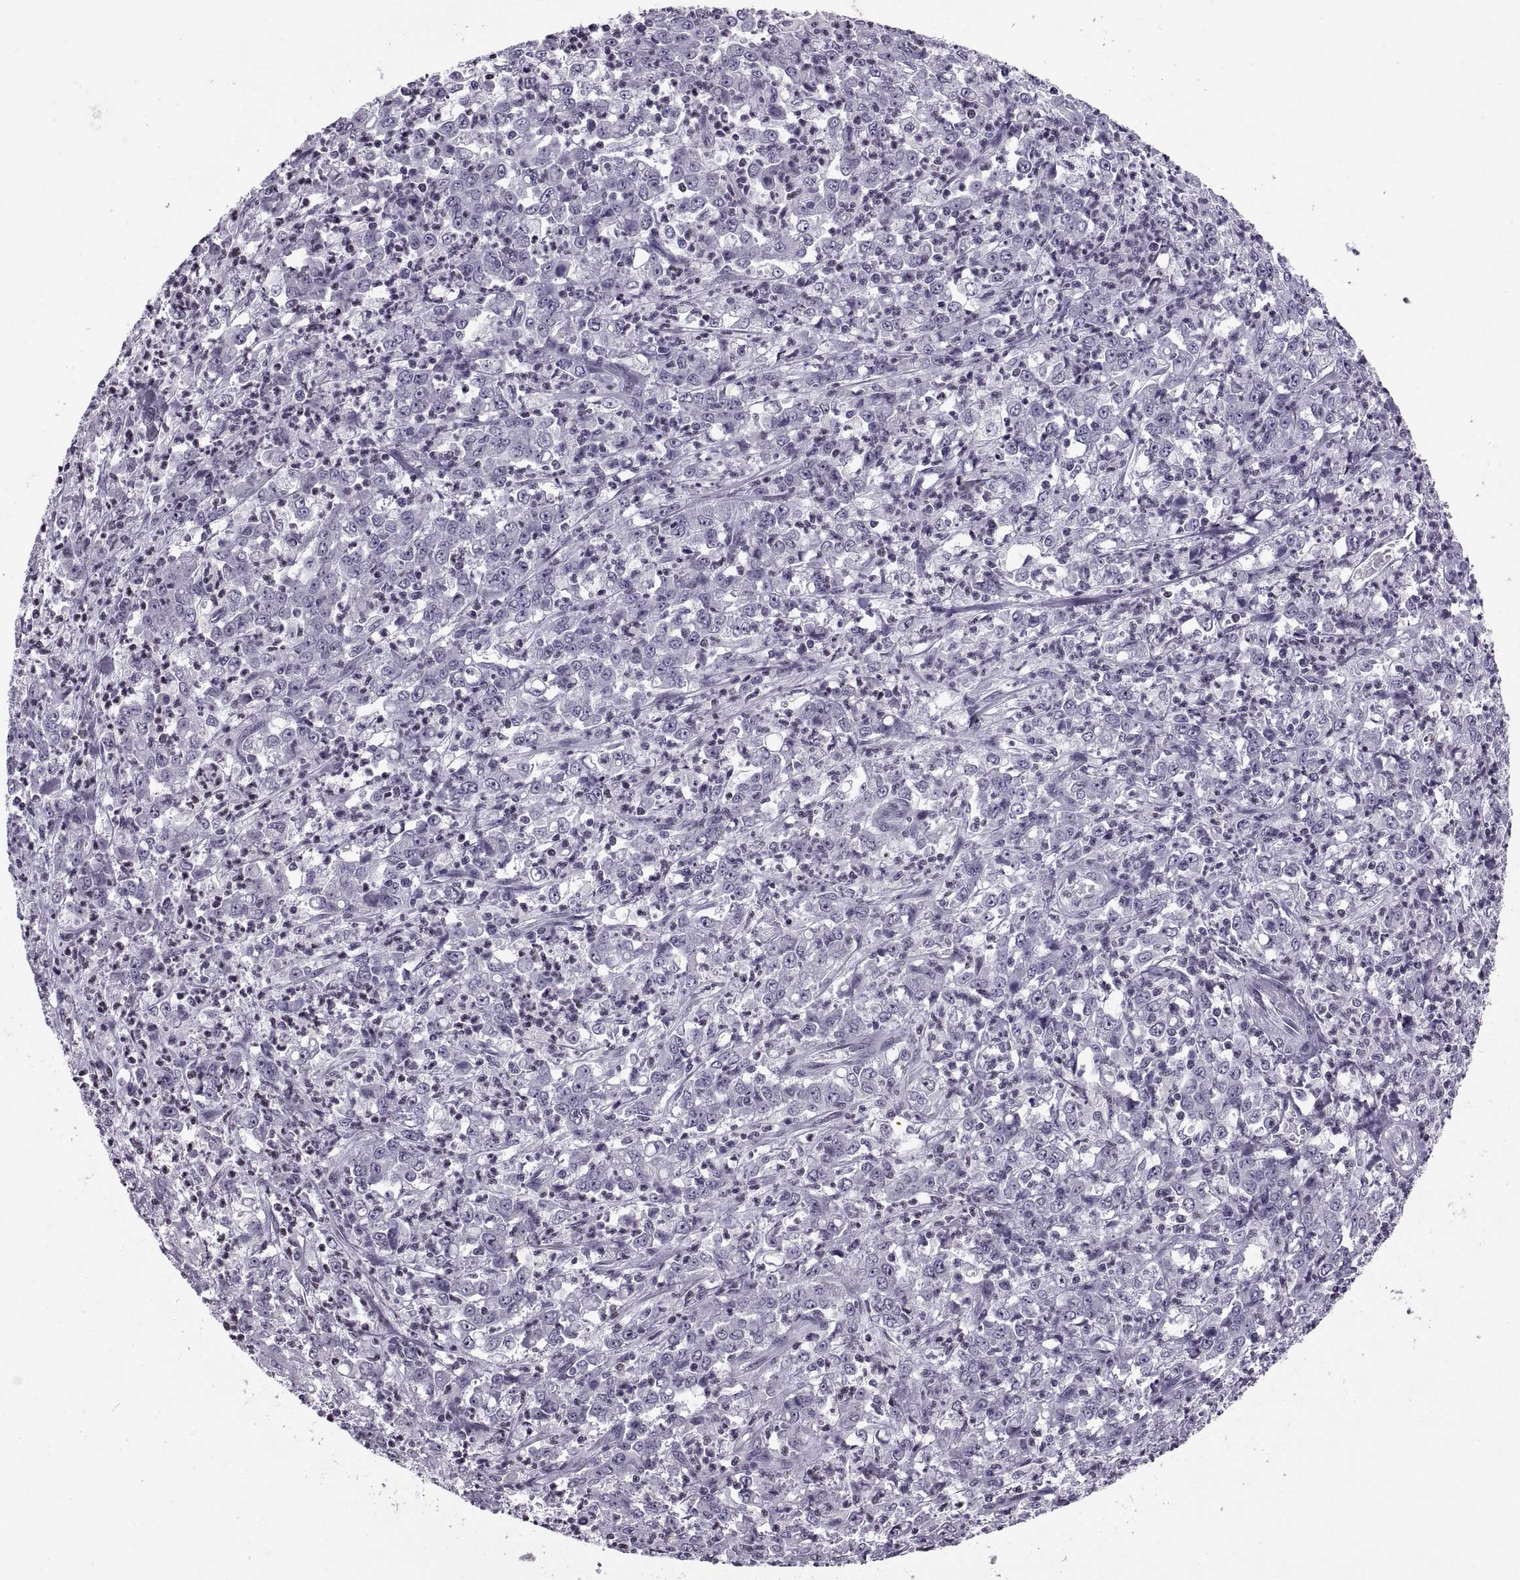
{"staining": {"intensity": "negative", "quantity": "none", "location": "none"}, "tissue": "stomach cancer", "cell_type": "Tumor cells", "image_type": "cancer", "snomed": [{"axis": "morphology", "description": "Adenocarcinoma, NOS"}, {"axis": "topography", "description": "Stomach, lower"}], "caption": "High power microscopy micrograph of an immunohistochemistry image of adenocarcinoma (stomach), revealing no significant expression in tumor cells.", "gene": "H1-8", "patient": {"sex": "female", "age": 71}}